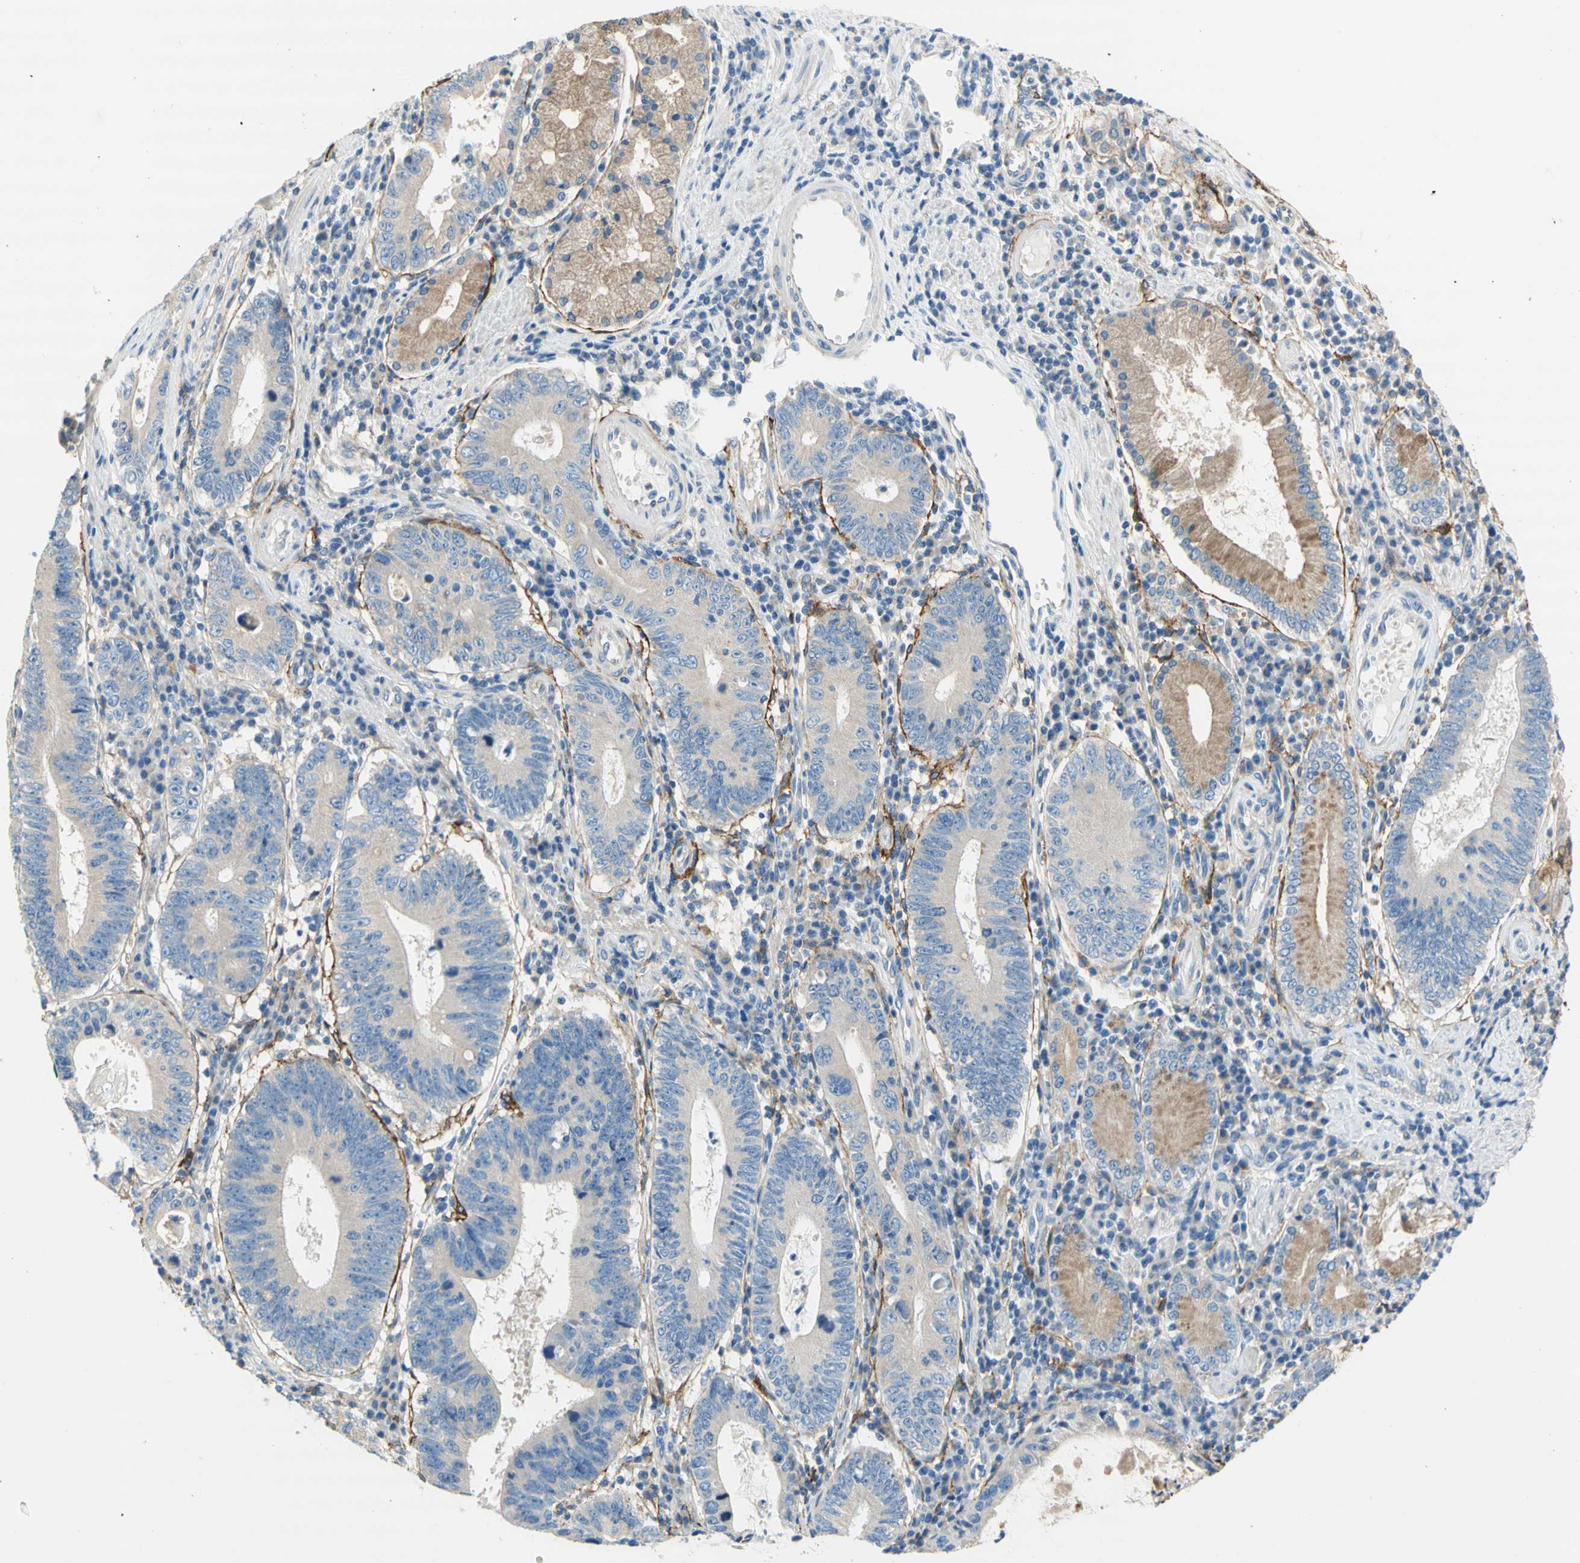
{"staining": {"intensity": "weak", "quantity": ">75%", "location": "cytoplasmic/membranous"}, "tissue": "stomach cancer", "cell_type": "Tumor cells", "image_type": "cancer", "snomed": [{"axis": "morphology", "description": "Adenocarcinoma, NOS"}, {"axis": "topography", "description": "Stomach"}], "caption": "The micrograph demonstrates staining of stomach adenocarcinoma, revealing weak cytoplasmic/membranous protein staining (brown color) within tumor cells. The protein is stained brown, and the nuclei are stained in blue (DAB IHC with brightfield microscopy, high magnification).", "gene": "F3", "patient": {"sex": "male", "age": 59}}